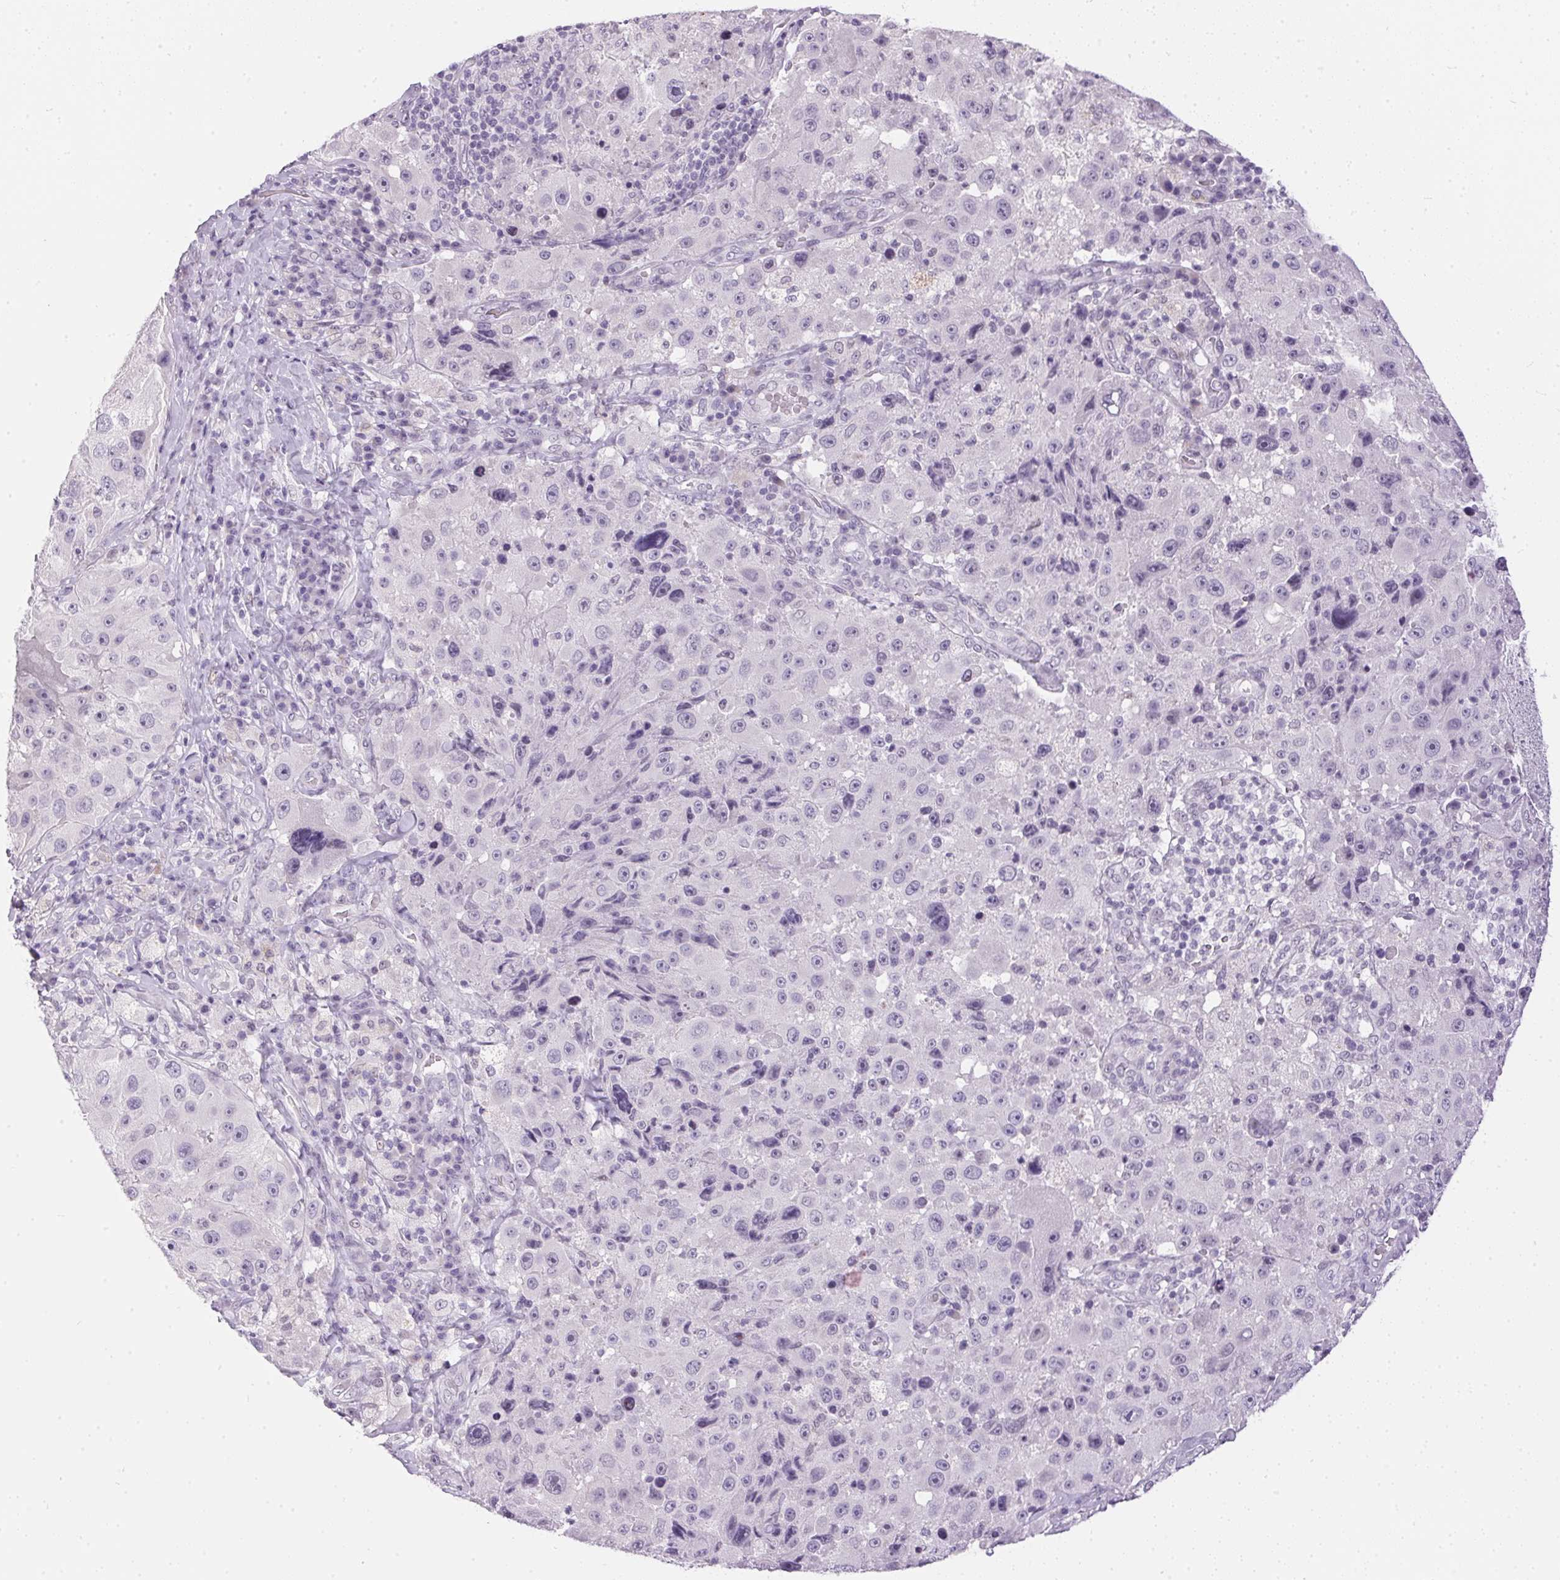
{"staining": {"intensity": "negative", "quantity": "none", "location": "none"}, "tissue": "melanoma", "cell_type": "Tumor cells", "image_type": "cancer", "snomed": [{"axis": "morphology", "description": "Malignant melanoma, Metastatic site"}, {"axis": "topography", "description": "Lymph node"}], "caption": "Immunohistochemical staining of human melanoma displays no significant expression in tumor cells. (Stains: DAB immunohistochemistry (IHC) with hematoxylin counter stain, Microscopy: brightfield microscopy at high magnification).", "gene": "GBP6", "patient": {"sex": "male", "age": 62}}